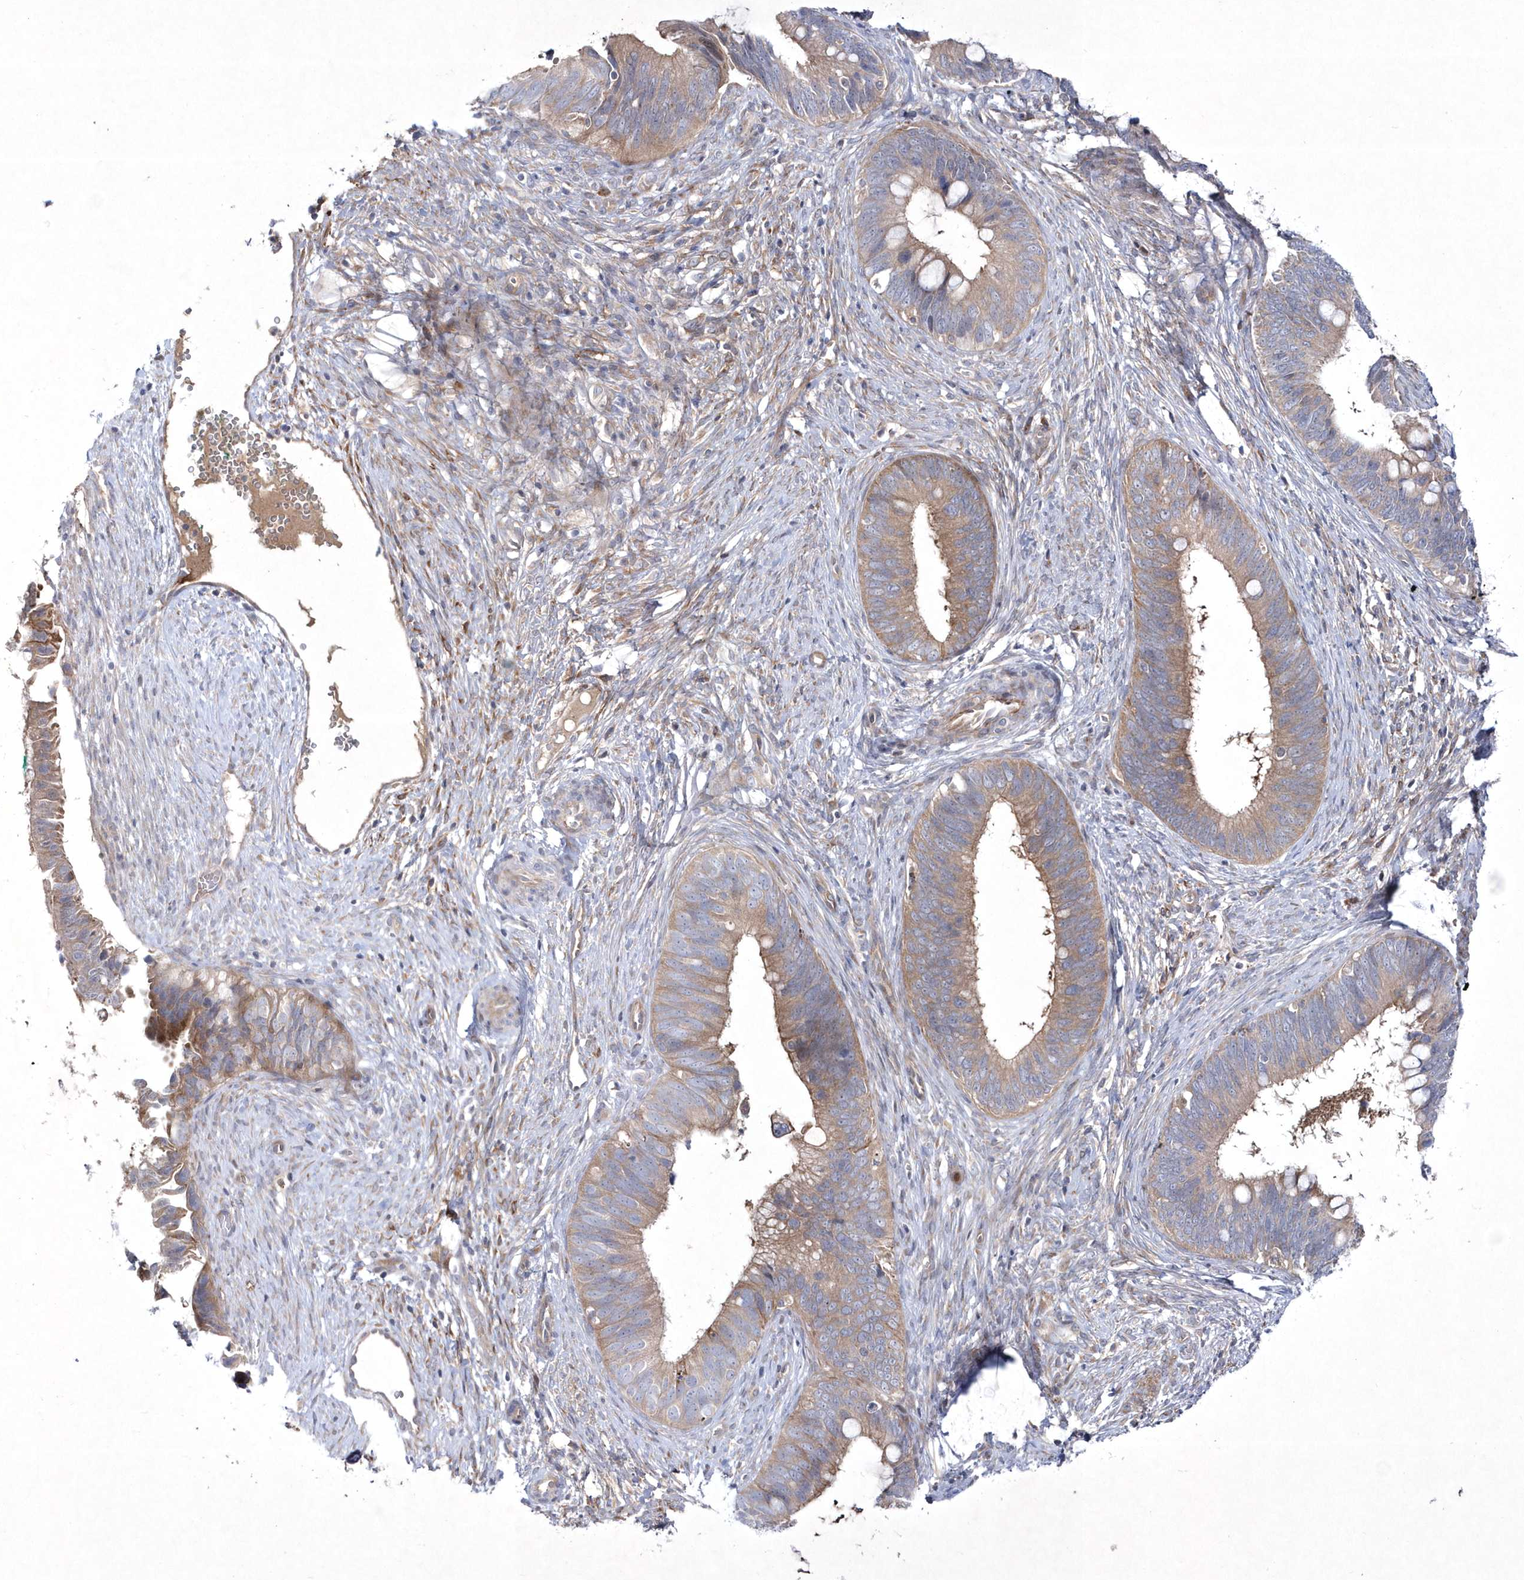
{"staining": {"intensity": "moderate", "quantity": "25%-75%", "location": "cytoplasmic/membranous"}, "tissue": "cervical cancer", "cell_type": "Tumor cells", "image_type": "cancer", "snomed": [{"axis": "morphology", "description": "Adenocarcinoma, NOS"}, {"axis": "topography", "description": "Cervix"}], "caption": "Moderate cytoplasmic/membranous positivity for a protein is appreciated in about 25%-75% of tumor cells of cervical cancer (adenocarcinoma) using IHC.", "gene": "DSPP", "patient": {"sex": "female", "age": 42}}